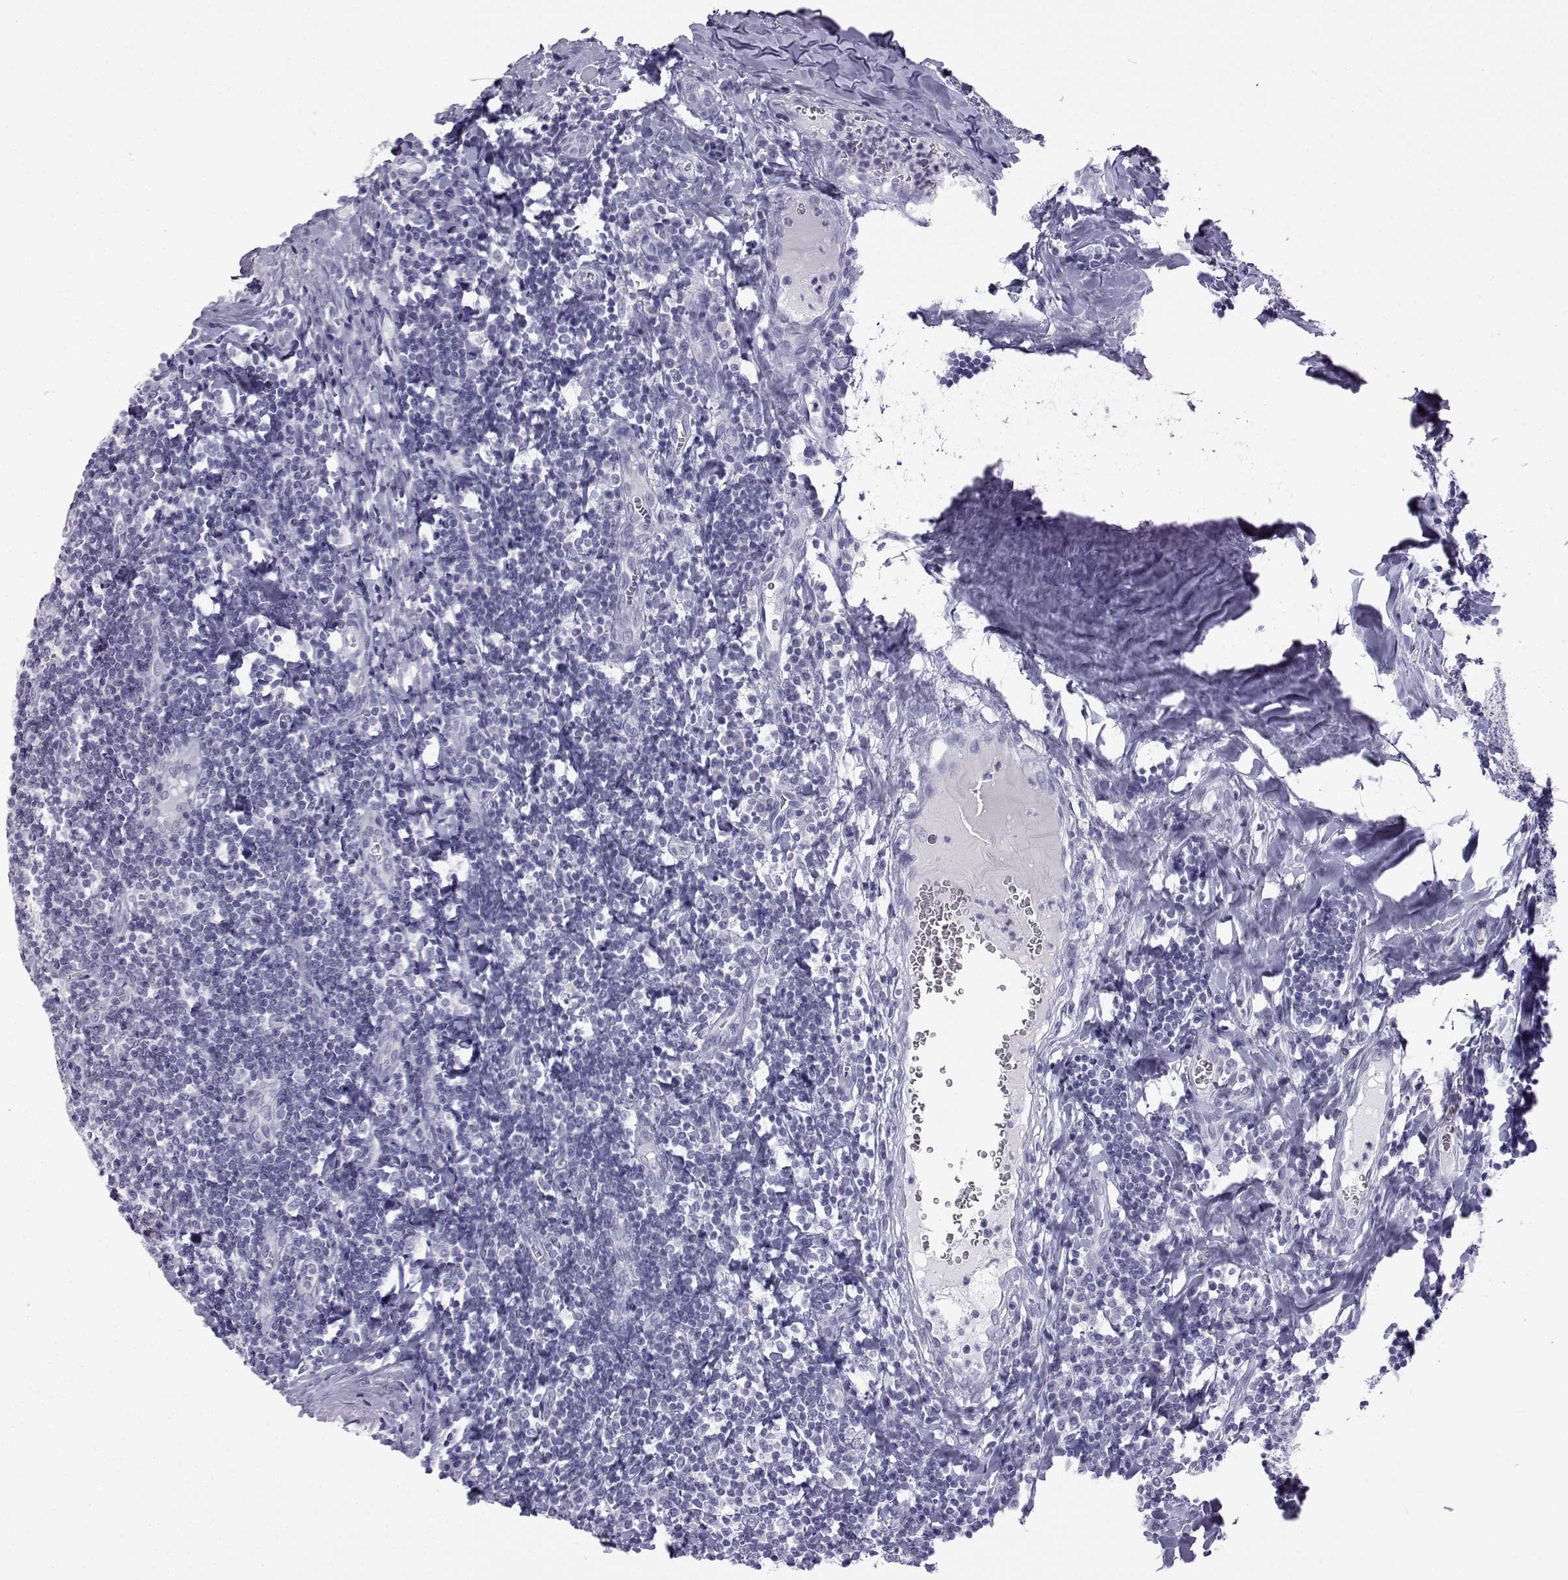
{"staining": {"intensity": "negative", "quantity": "none", "location": "none"}, "tissue": "tonsil", "cell_type": "Germinal center cells", "image_type": "normal", "snomed": [{"axis": "morphology", "description": "Normal tissue, NOS"}, {"axis": "morphology", "description": "Inflammation, NOS"}, {"axis": "topography", "description": "Tonsil"}], "caption": "An immunohistochemistry histopathology image of normal tonsil is shown. There is no staining in germinal center cells of tonsil.", "gene": "ACTL7A", "patient": {"sex": "female", "age": 31}}